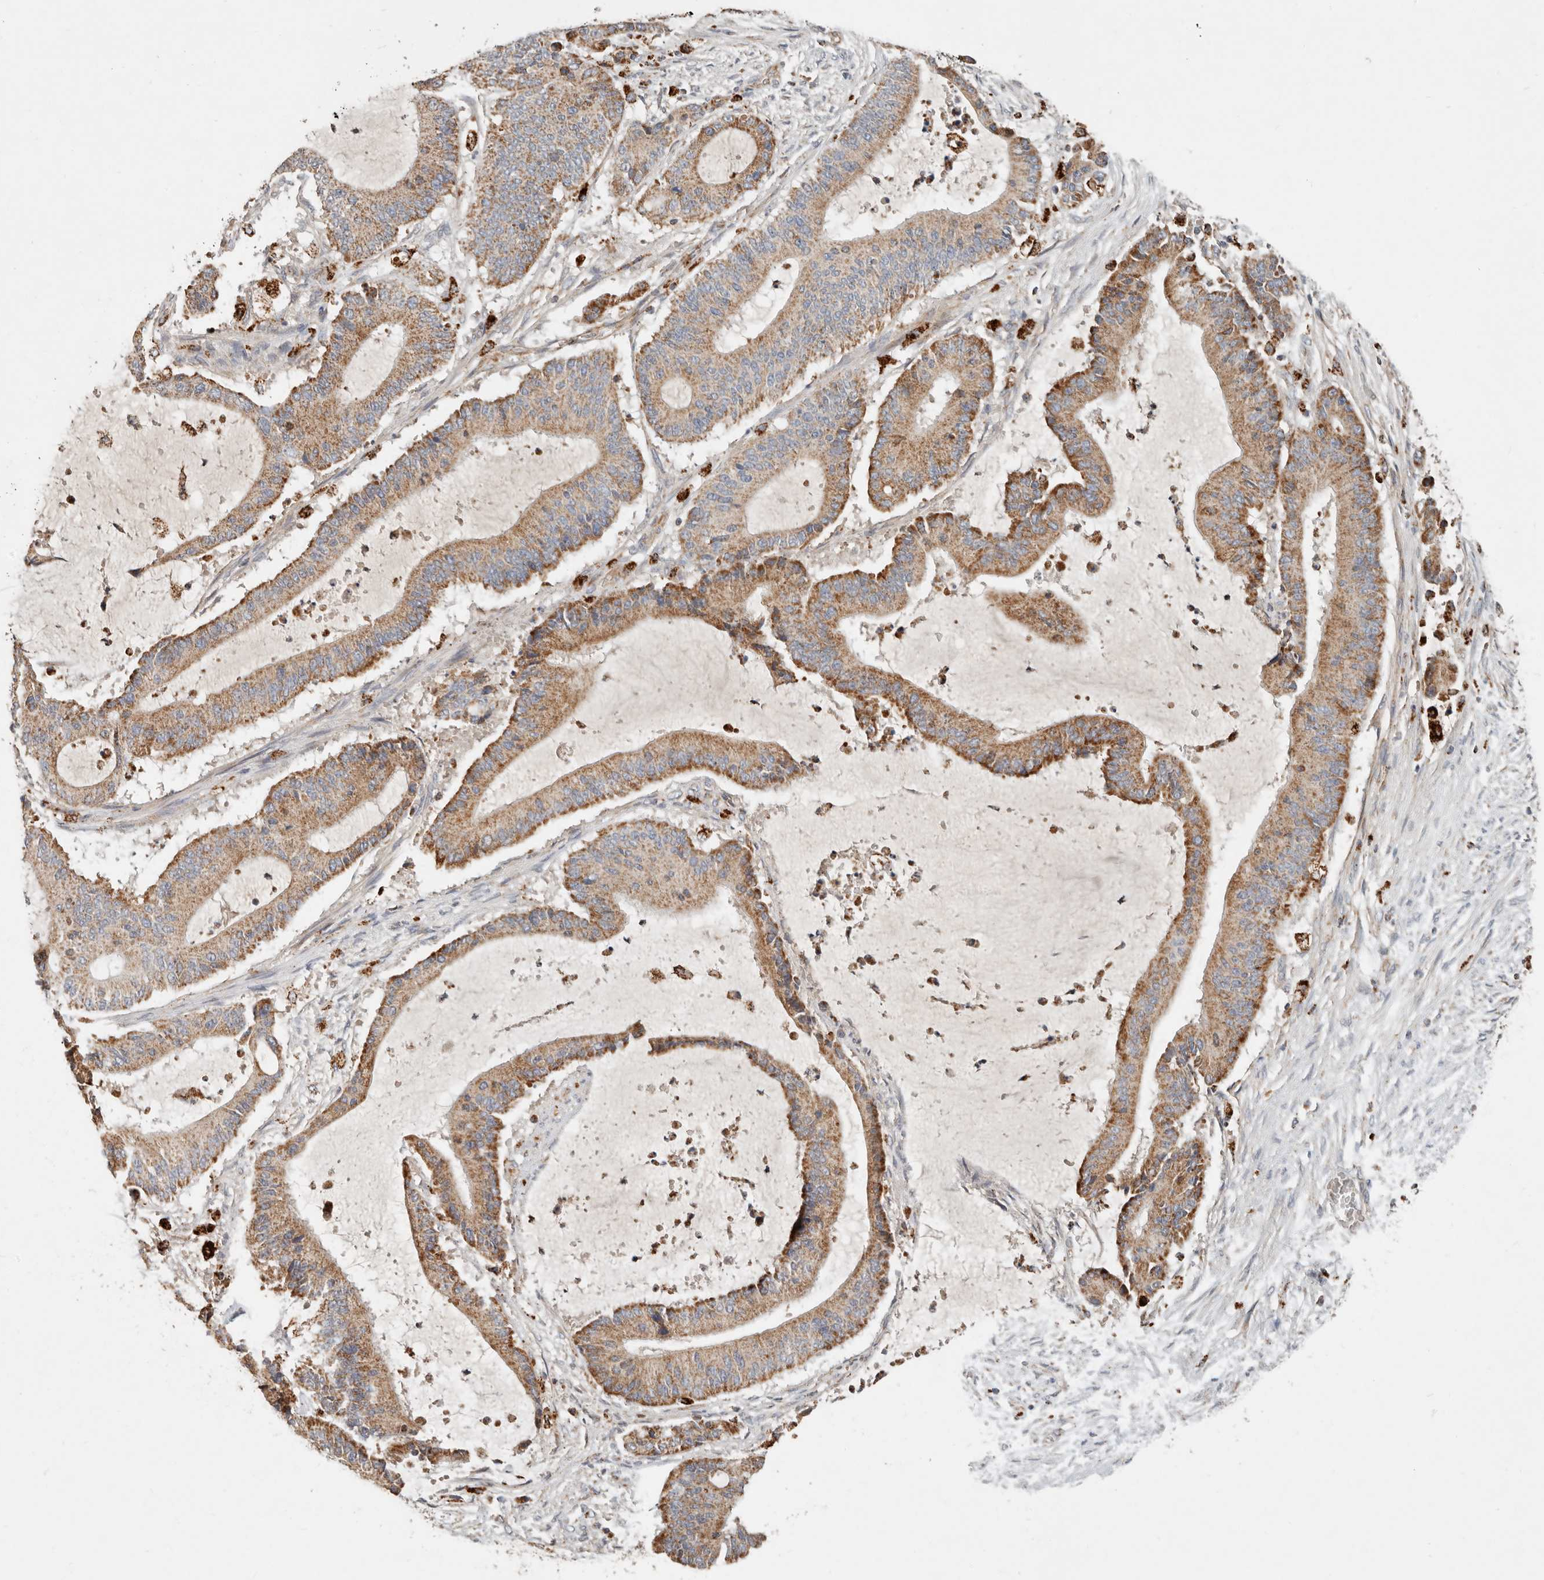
{"staining": {"intensity": "moderate", "quantity": ">75%", "location": "cytoplasmic/membranous"}, "tissue": "liver cancer", "cell_type": "Tumor cells", "image_type": "cancer", "snomed": [{"axis": "morphology", "description": "Normal tissue, NOS"}, {"axis": "morphology", "description": "Cholangiocarcinoma"}, {"axis": "topography", "description": "Liver"}, {"axis": "topography", "description": "Peripheral nerve tissue"}], "caption": "Human liver cancer stained for a protein (brown) demonstrates moderate cytoplasmic/membranous positive expression in approximately >75% of tumor cells.", "gene": "ARHGEF10L", "patient": {"sex": "female", "age": 73}}